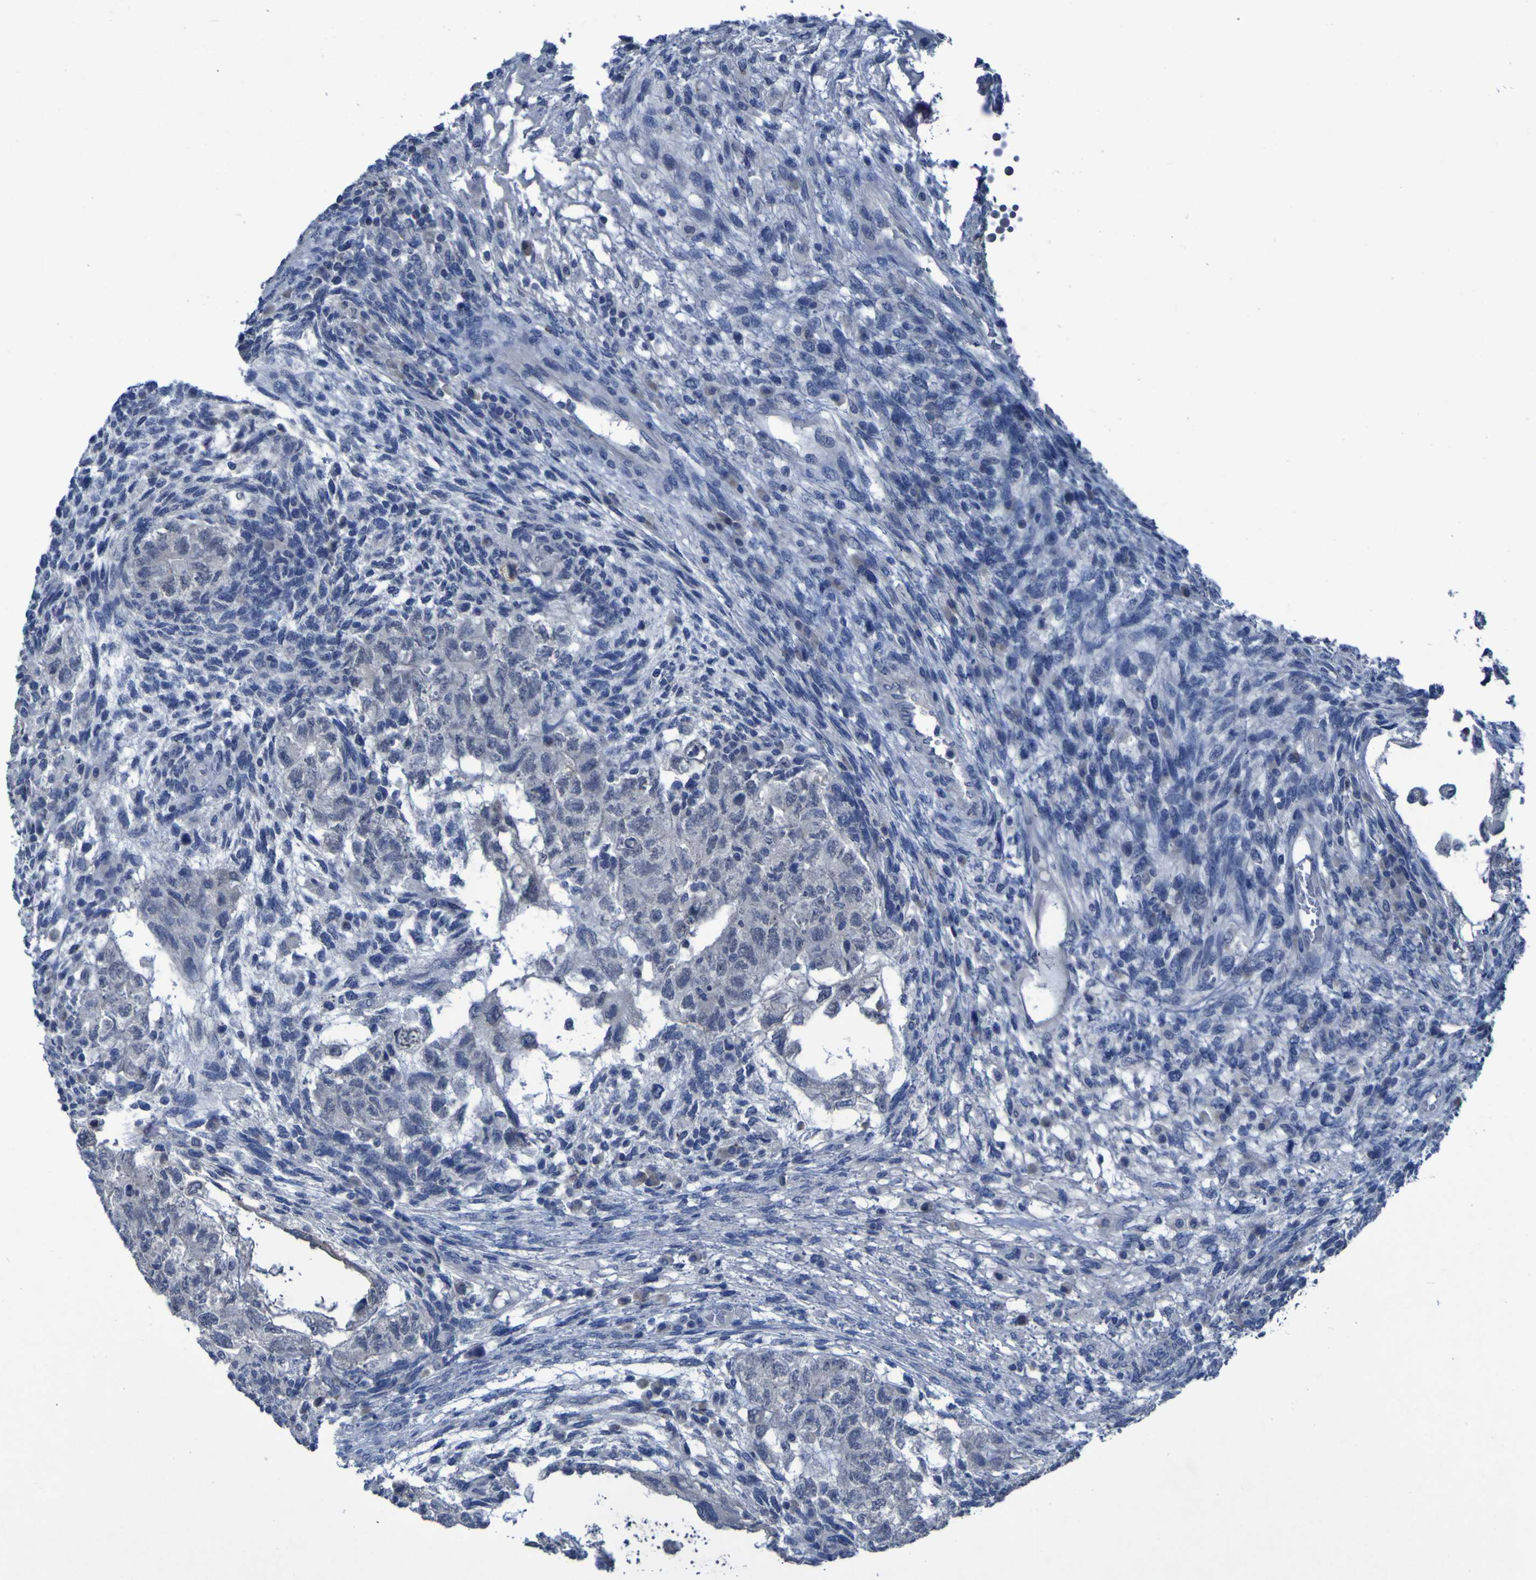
{"staining": {"intensity": "moderate", "quantity": "<25%", "location": "cytoplasmic/membranous"}, "tissue": "testis cancer", "cell_type": "Tumor cells", "image_type": "cancer", "snomed": [{"axis": "morphology", "description": "Normal tissue, NOS"}, {"axis": "morphology", "description": "Carcinoma, Embryonal, NOS"}, {"axis": "topography", "description": "Testis"}], "caption": "This is a micrograph of IHC staining of testis embryonal carcinoma, which shows moderate positivity in the cytoplasmic/membranous of tumor cells.", "gene": "CLDN18", "patient": {"sex": "male", "age": 36}}